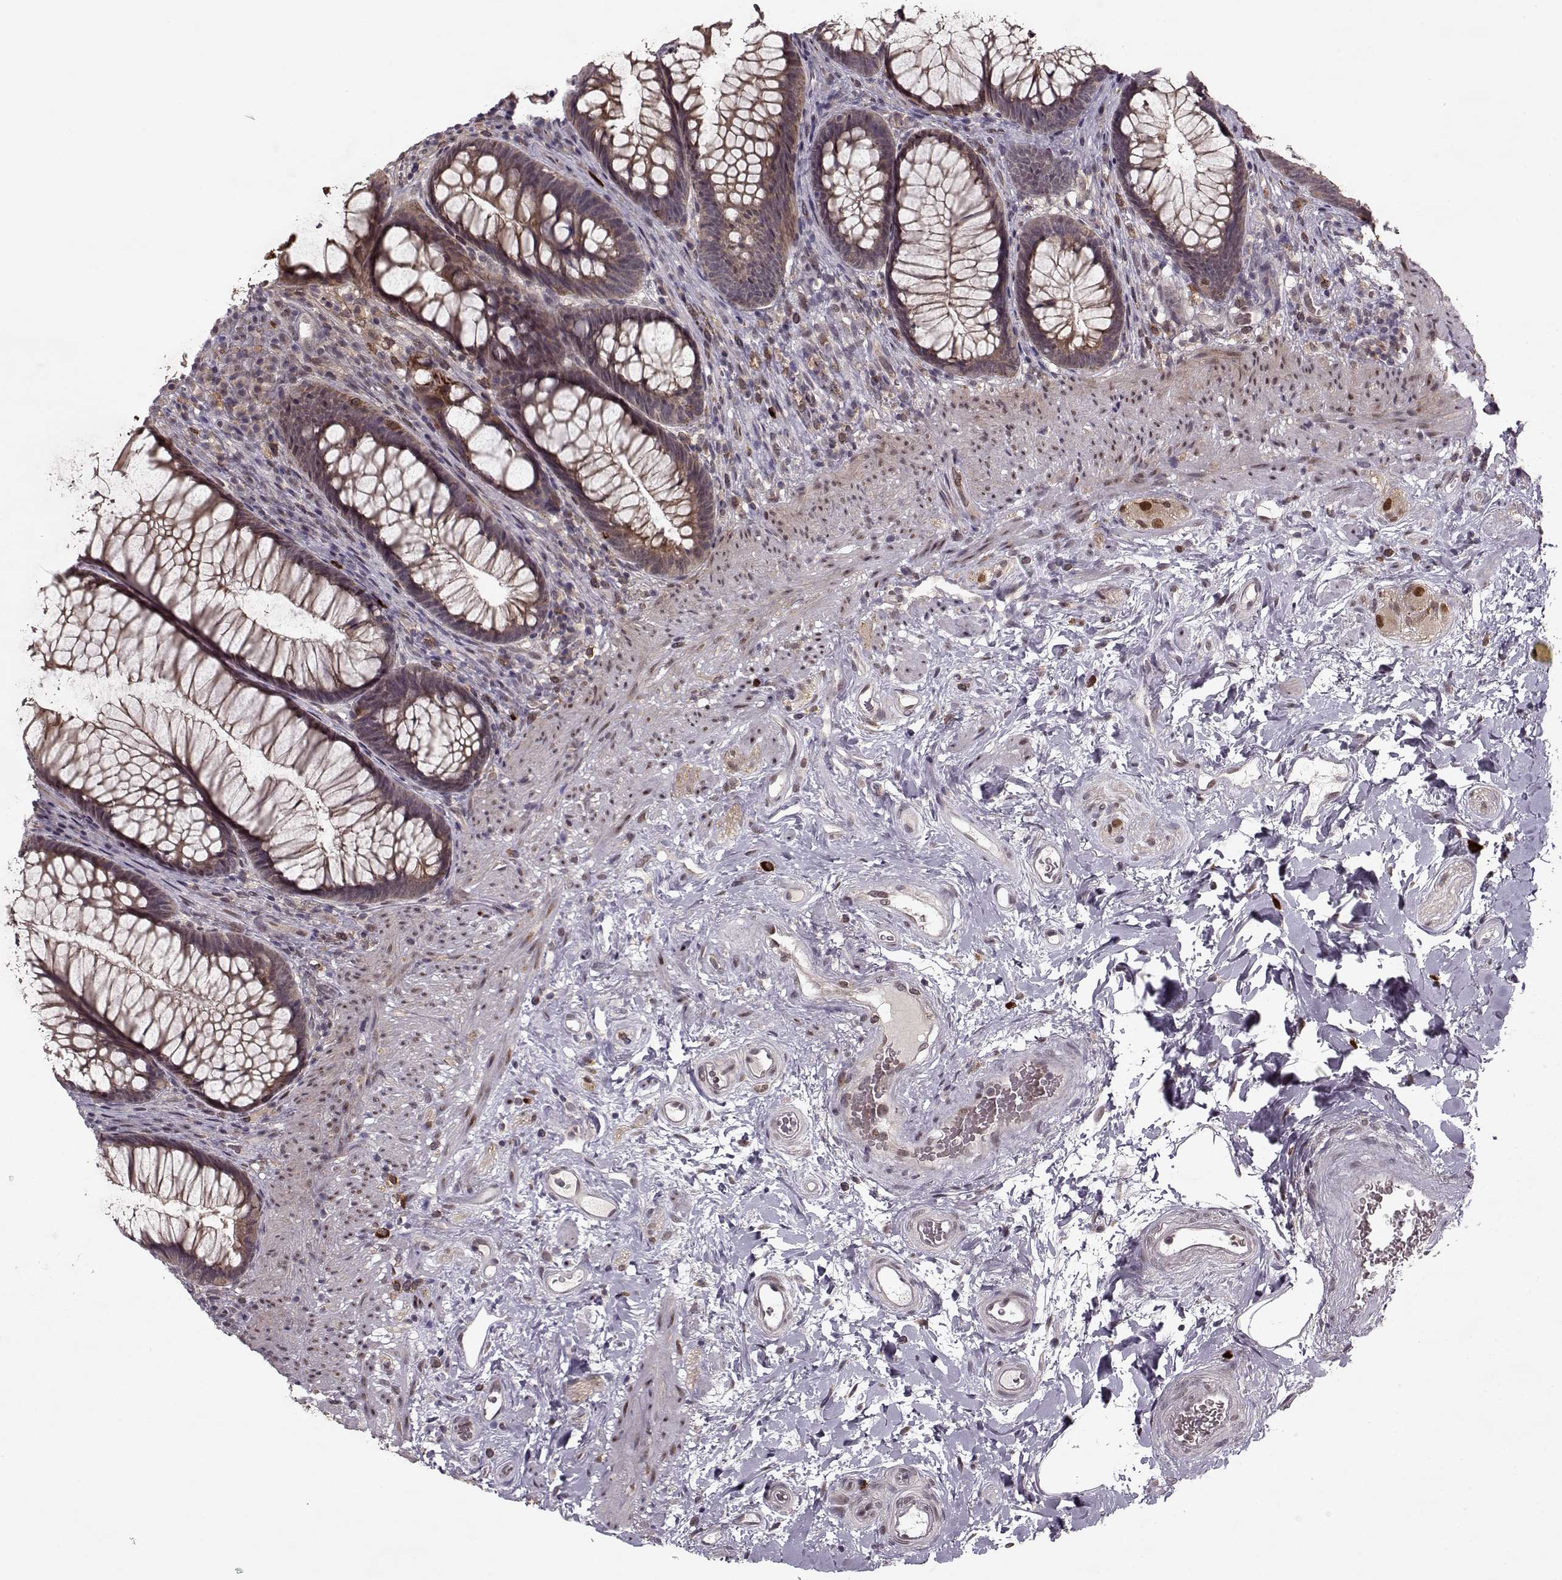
{"staining": {"intensity": "moderate", "quantity": ">75%", "location": "cytoplasmic/membranous"}, "tissue": "rectum", "cell_type": "Glandular cells", "image_type": "normal", "snomed": [{"axis": "morphology", "description": "Normal tissue, NOS"}, {"axis": "topography", "description": "Smooth muscle"}, {"axis": "topography", "description": "Rectum"}], "caption": "Immunohistochemical staining of normal rectum shows medium levels of moderate cytoplasmic/membranous positivity in approximately >75% of glandular cells. Using DAB (brown) and hematoxylin (blue) stains, captured at high magnification using brightfield microscopy.", "gene": "DENND4B", "patient": {"sex": "male", "age": 53}}